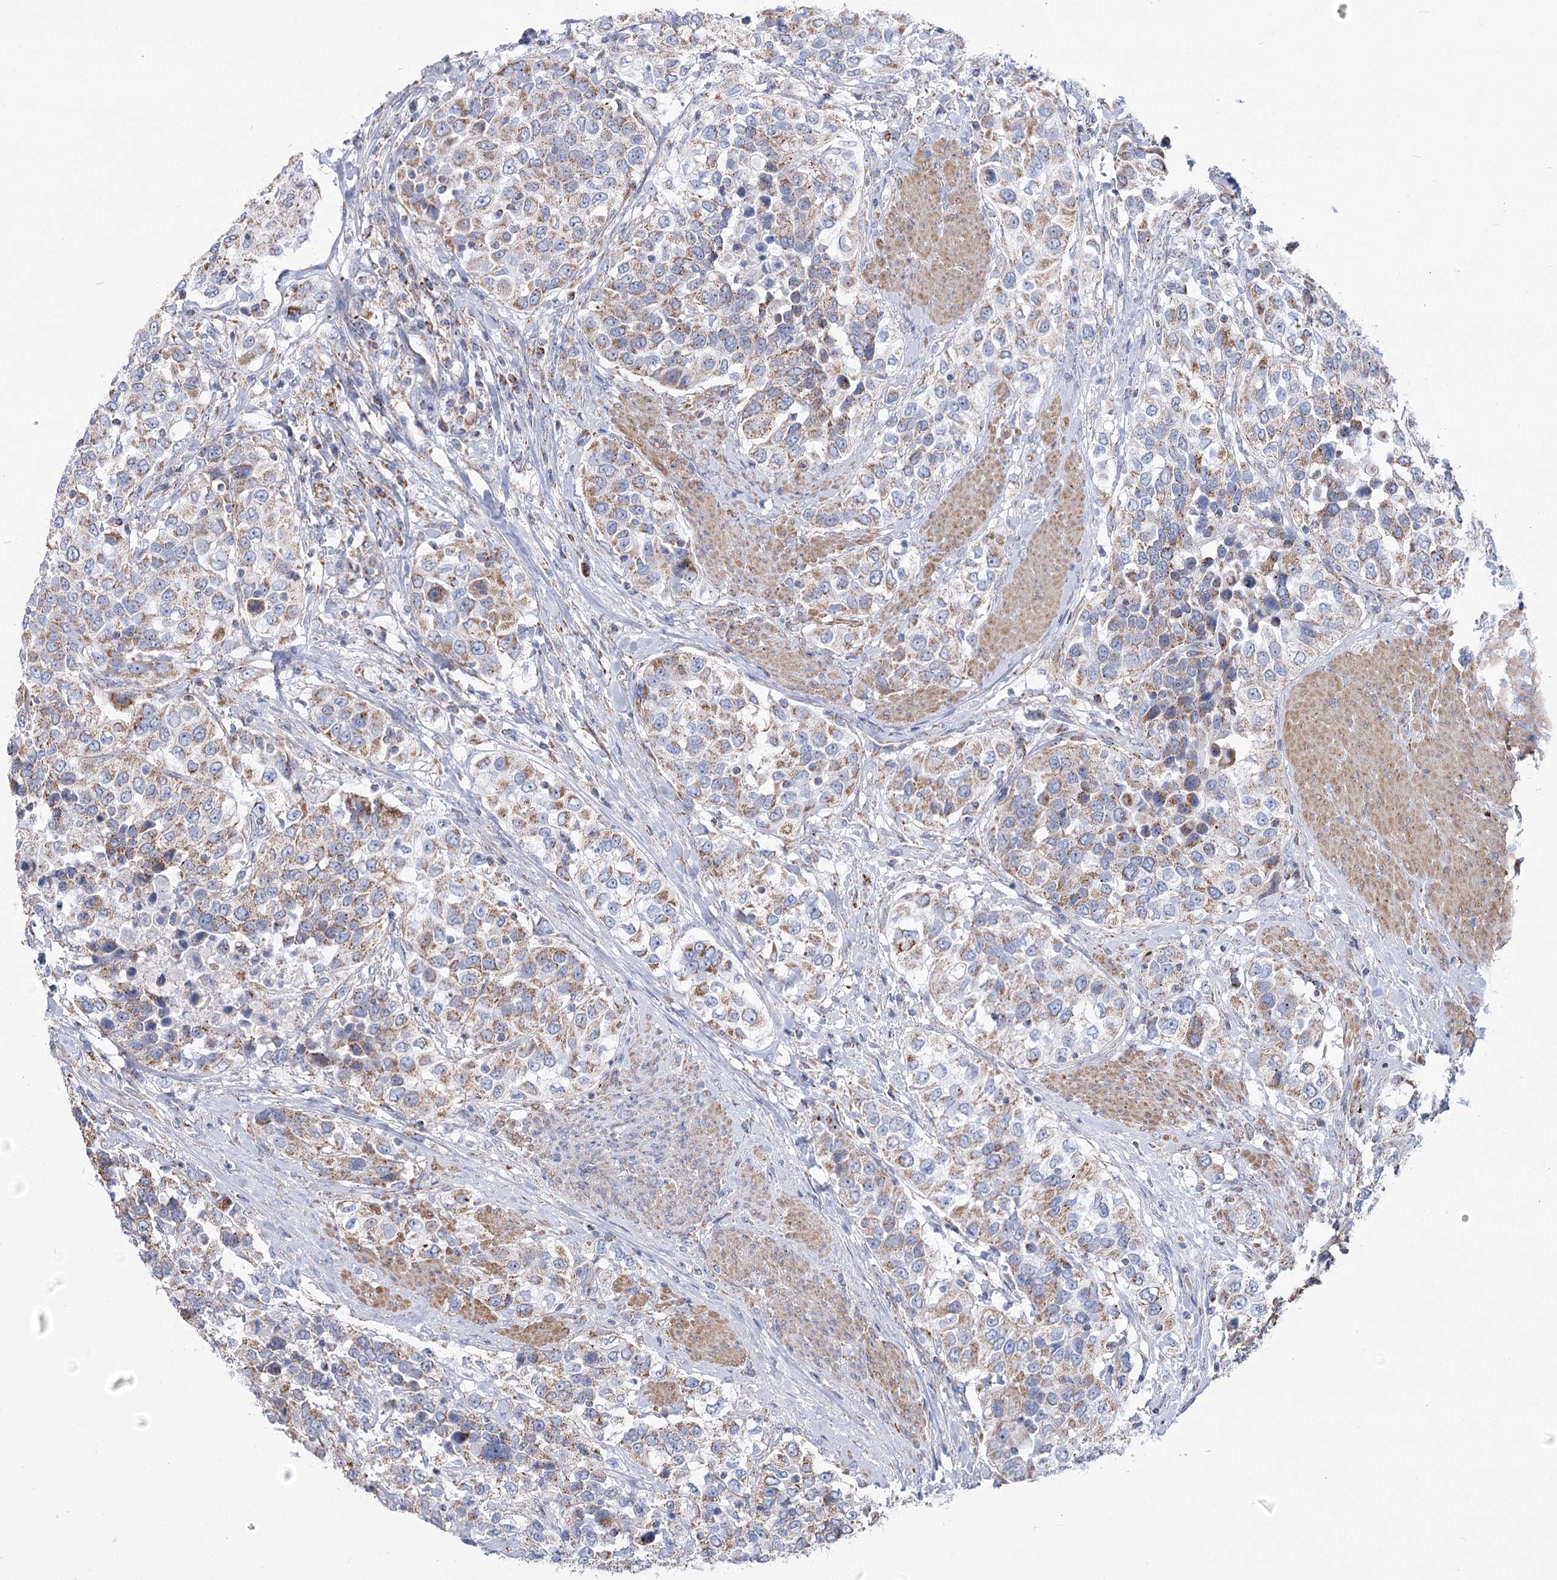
{"staining": {"intensity": "moderate", "quantity": ">75%", "location": "cytoplasmic/membranous"}, "tissue": "urothelial cancer", "cell_type": "Tumor cells", "image_type": "cancer", "snomed": [{"axis": "morphology", "description": "Urothelial carcinoma, High grade"}, {"axis": "topography", "description": "Urinary bladder"}], "caption": "This histopathology image demonstrates urothelial cancer stained with immunohistochemistry (IHC) to label a protein in brown. The cytoplasmic/membranous of tumor cells show moderate positivity for the protein. Nuclei are counter-stained blue.", "gene": "PDHB", "patient": {"sex": "female", "age": 80}}